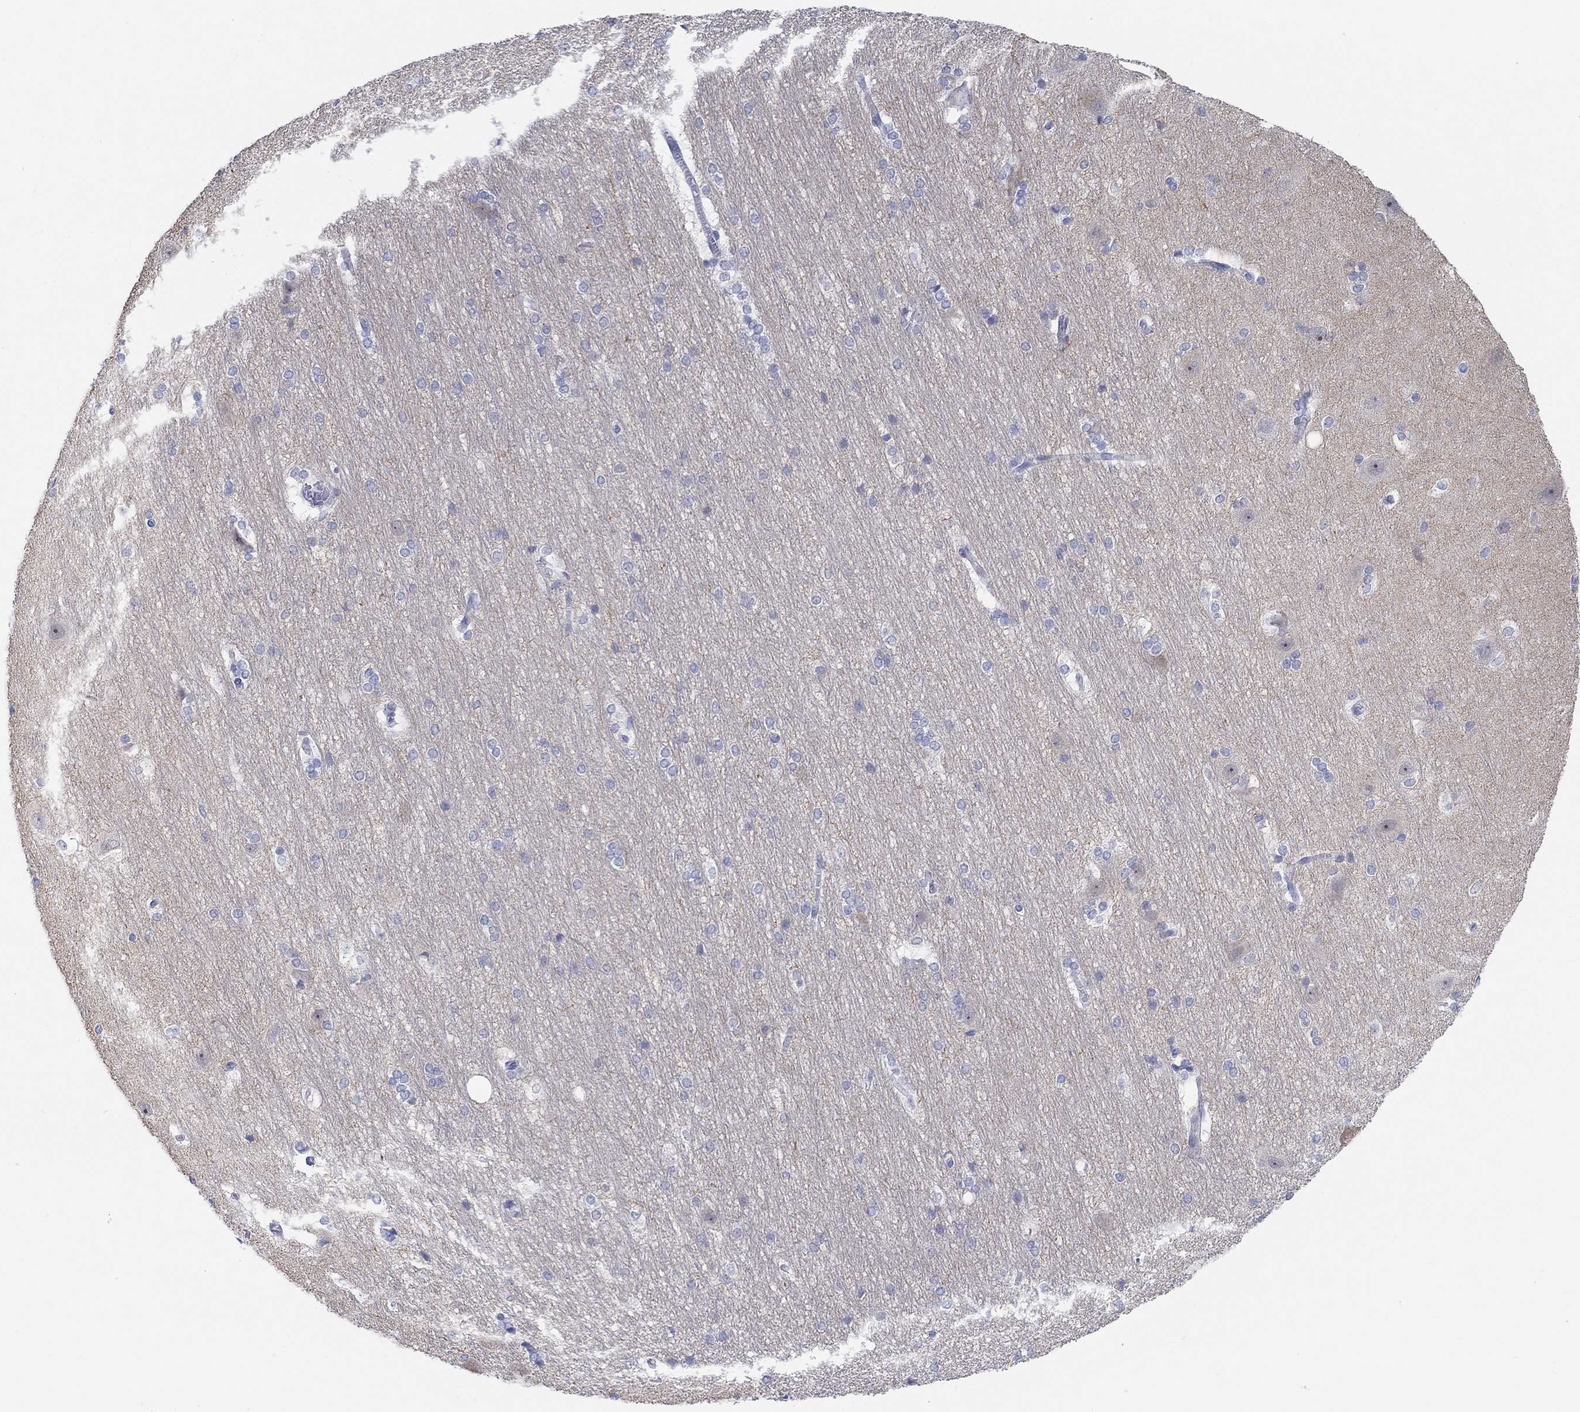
{"staining": {"intensity": "negative", "quantity": "none", "location": "none"}, "tissue": "hippocampus", "cell_type": "Glial cells", "image_type": "normal", "snomed": [{"axis": "morphology", "description": "Normal tissue, NOS"}, {"axis": "topography", "description": "Cerebral cortex"}, {"axis": "topography", "description": "Hippocampus"}], "caption": "High magnification brightfield microscopy of unremarkable hippocampus stained with DAB (3,3'-diaminobenzidine) (brown) and counterstained with hematoxylin (blue): glial cells show no significant expression. (DAB IHC, high magnification).", "gene": "GRIA3", "patient": {"sex": "female", "age": 19}}